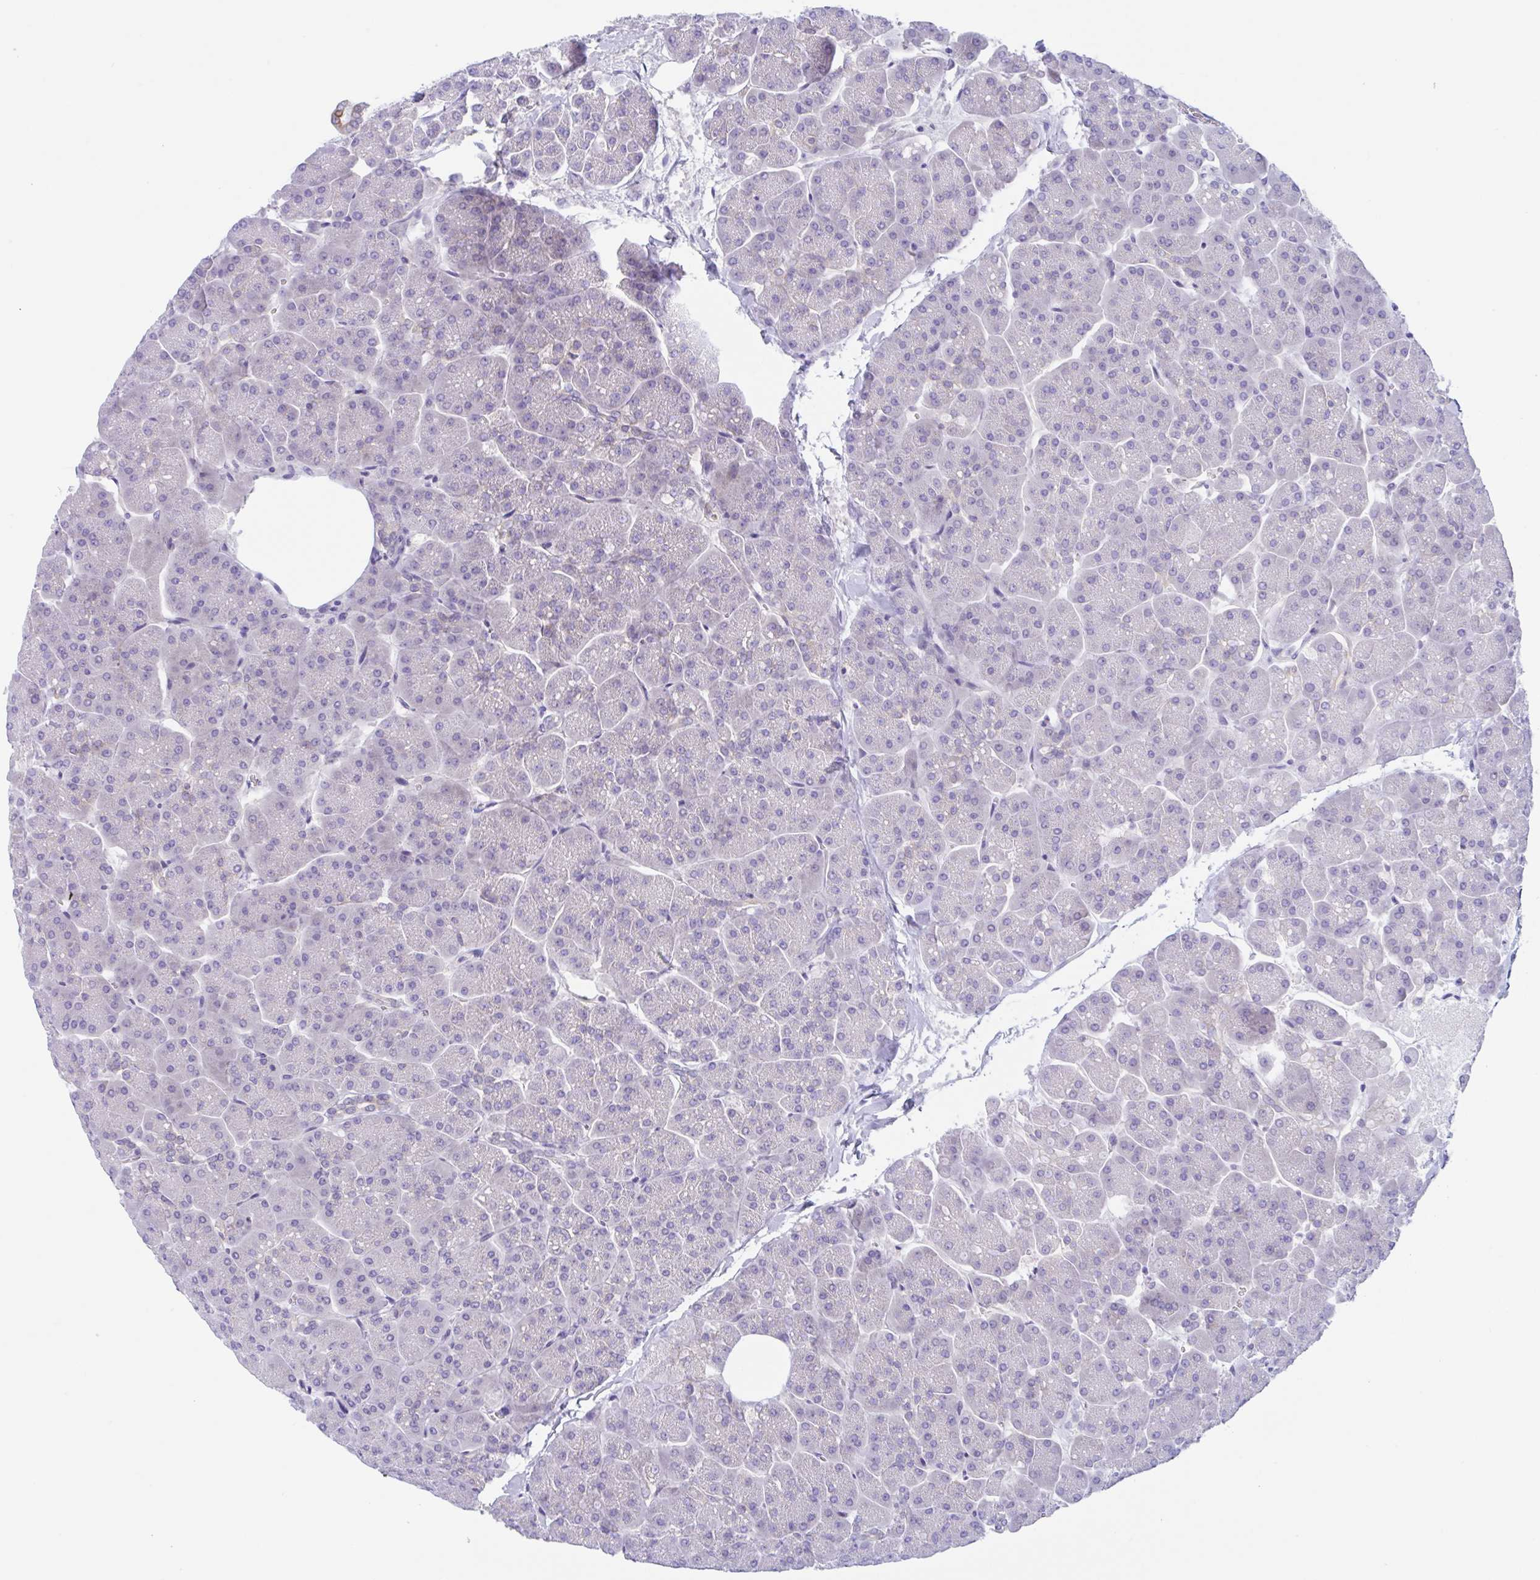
{"staining": {"intensity": "negative", "quantity": "none", "location": "none"}, "tissue": "pancreas", "cell_type": "Exocrine glandular cells", "image_type": "normal", "snomed": [{"axis": "morphology", "description": "Normal tissue, NOS"}, {"axis": "topography", "description": "Pancreas"}, {"axis": "topography", "description": "Peripheral nerve tissue"}], "caption": "Protein analysis of benign pancreas reveals no significant expression in exocrine glandular cells. Nuclei are stained in blue.", "gene": "OR6N2", "patient": {"sex": "male", "age": 54}}